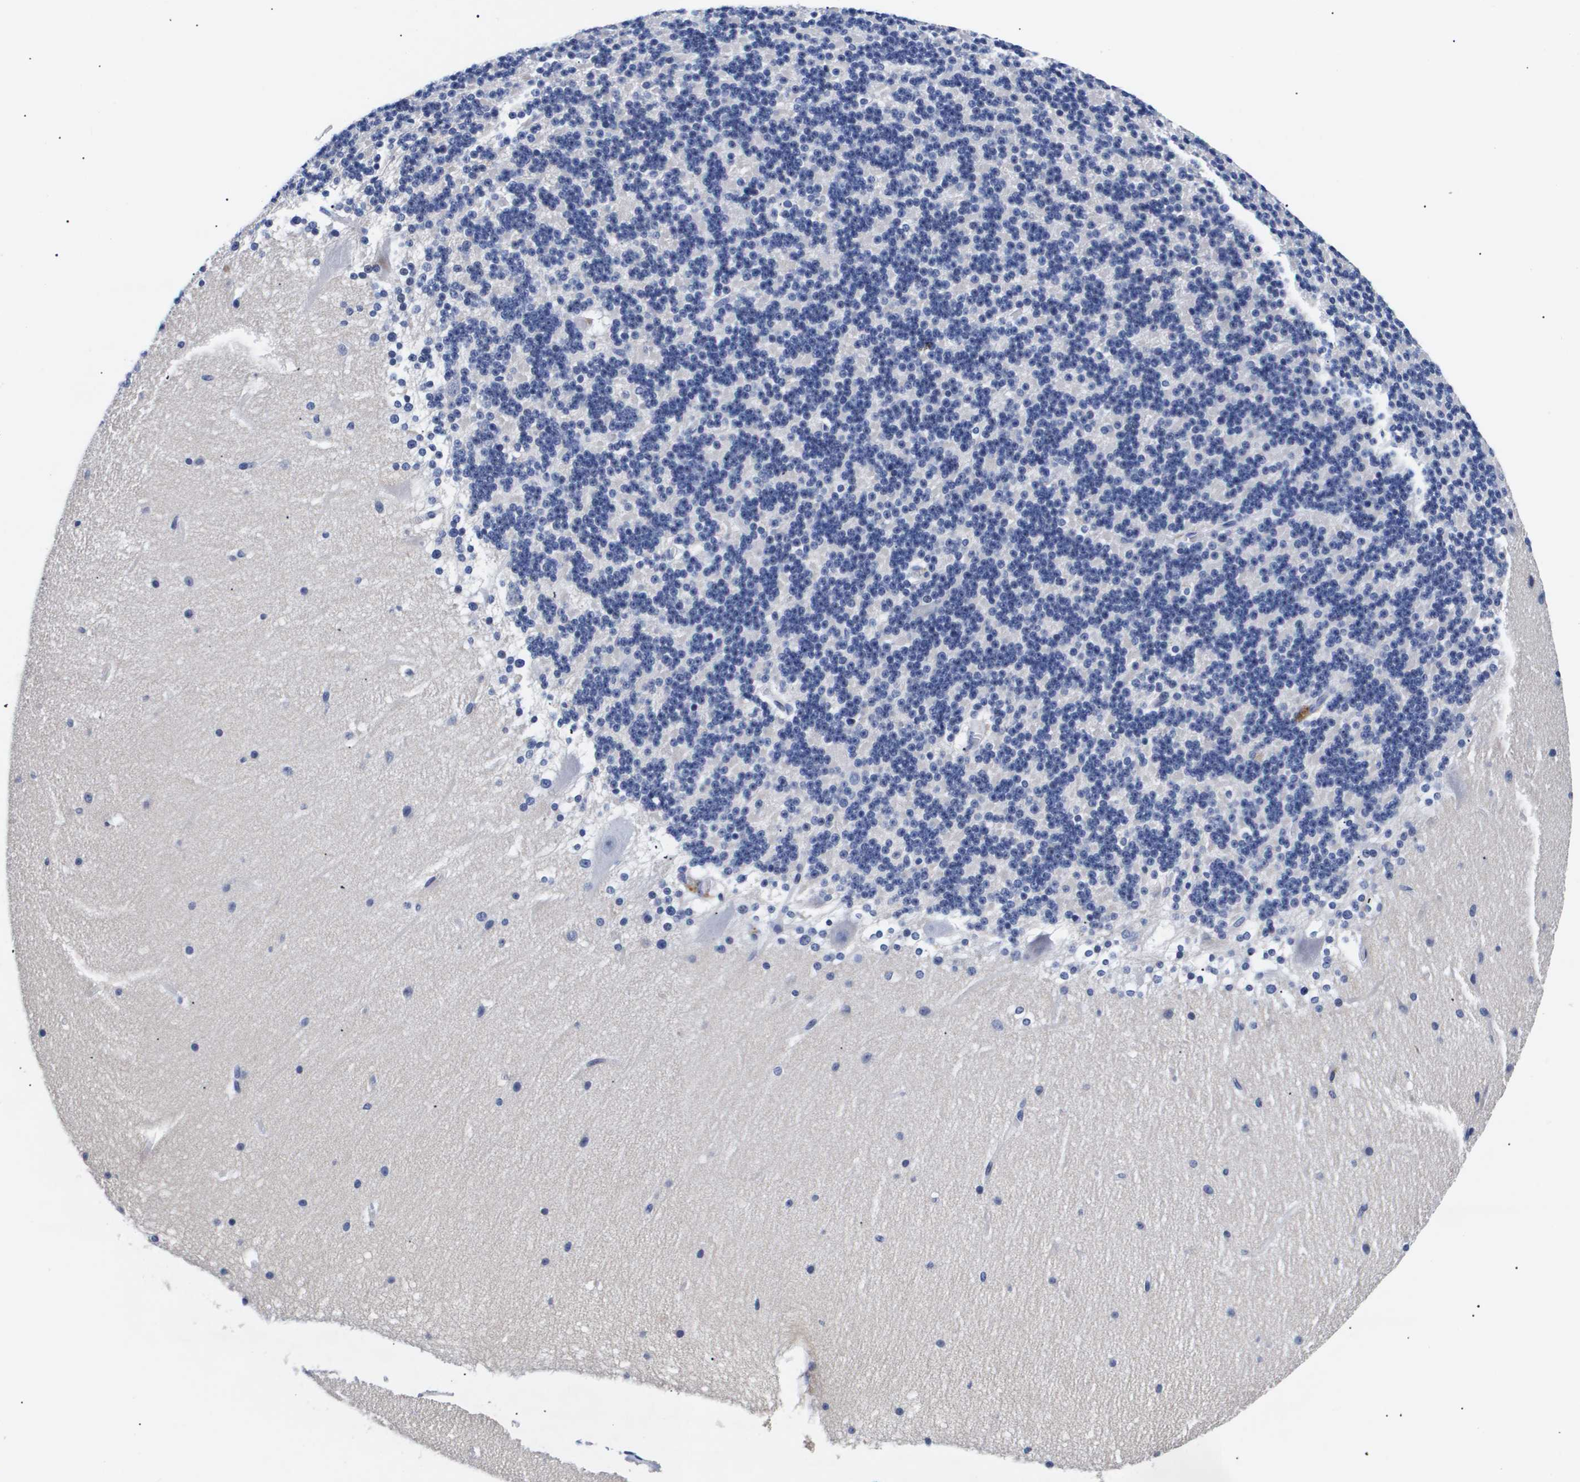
{"staining": {"intensity": "negative", "quantity": "none", "location": "none"}, "tissue": "cerebellum", "cell_type": "Cells in granular layer", "image_type": "normal", "snomed": [{"axis": "morphology", "description": "Normal tissue, NOS"}, {"axis": "topography", "description": "Cerebellum"}], "caption": "IHC histopathology image of normal cerebellum: cerebellum stained with DAB displays no significant protein staining in cells in granular layer.", "gene": "SHD", "patient": {"sex": "female", "age": 19}}